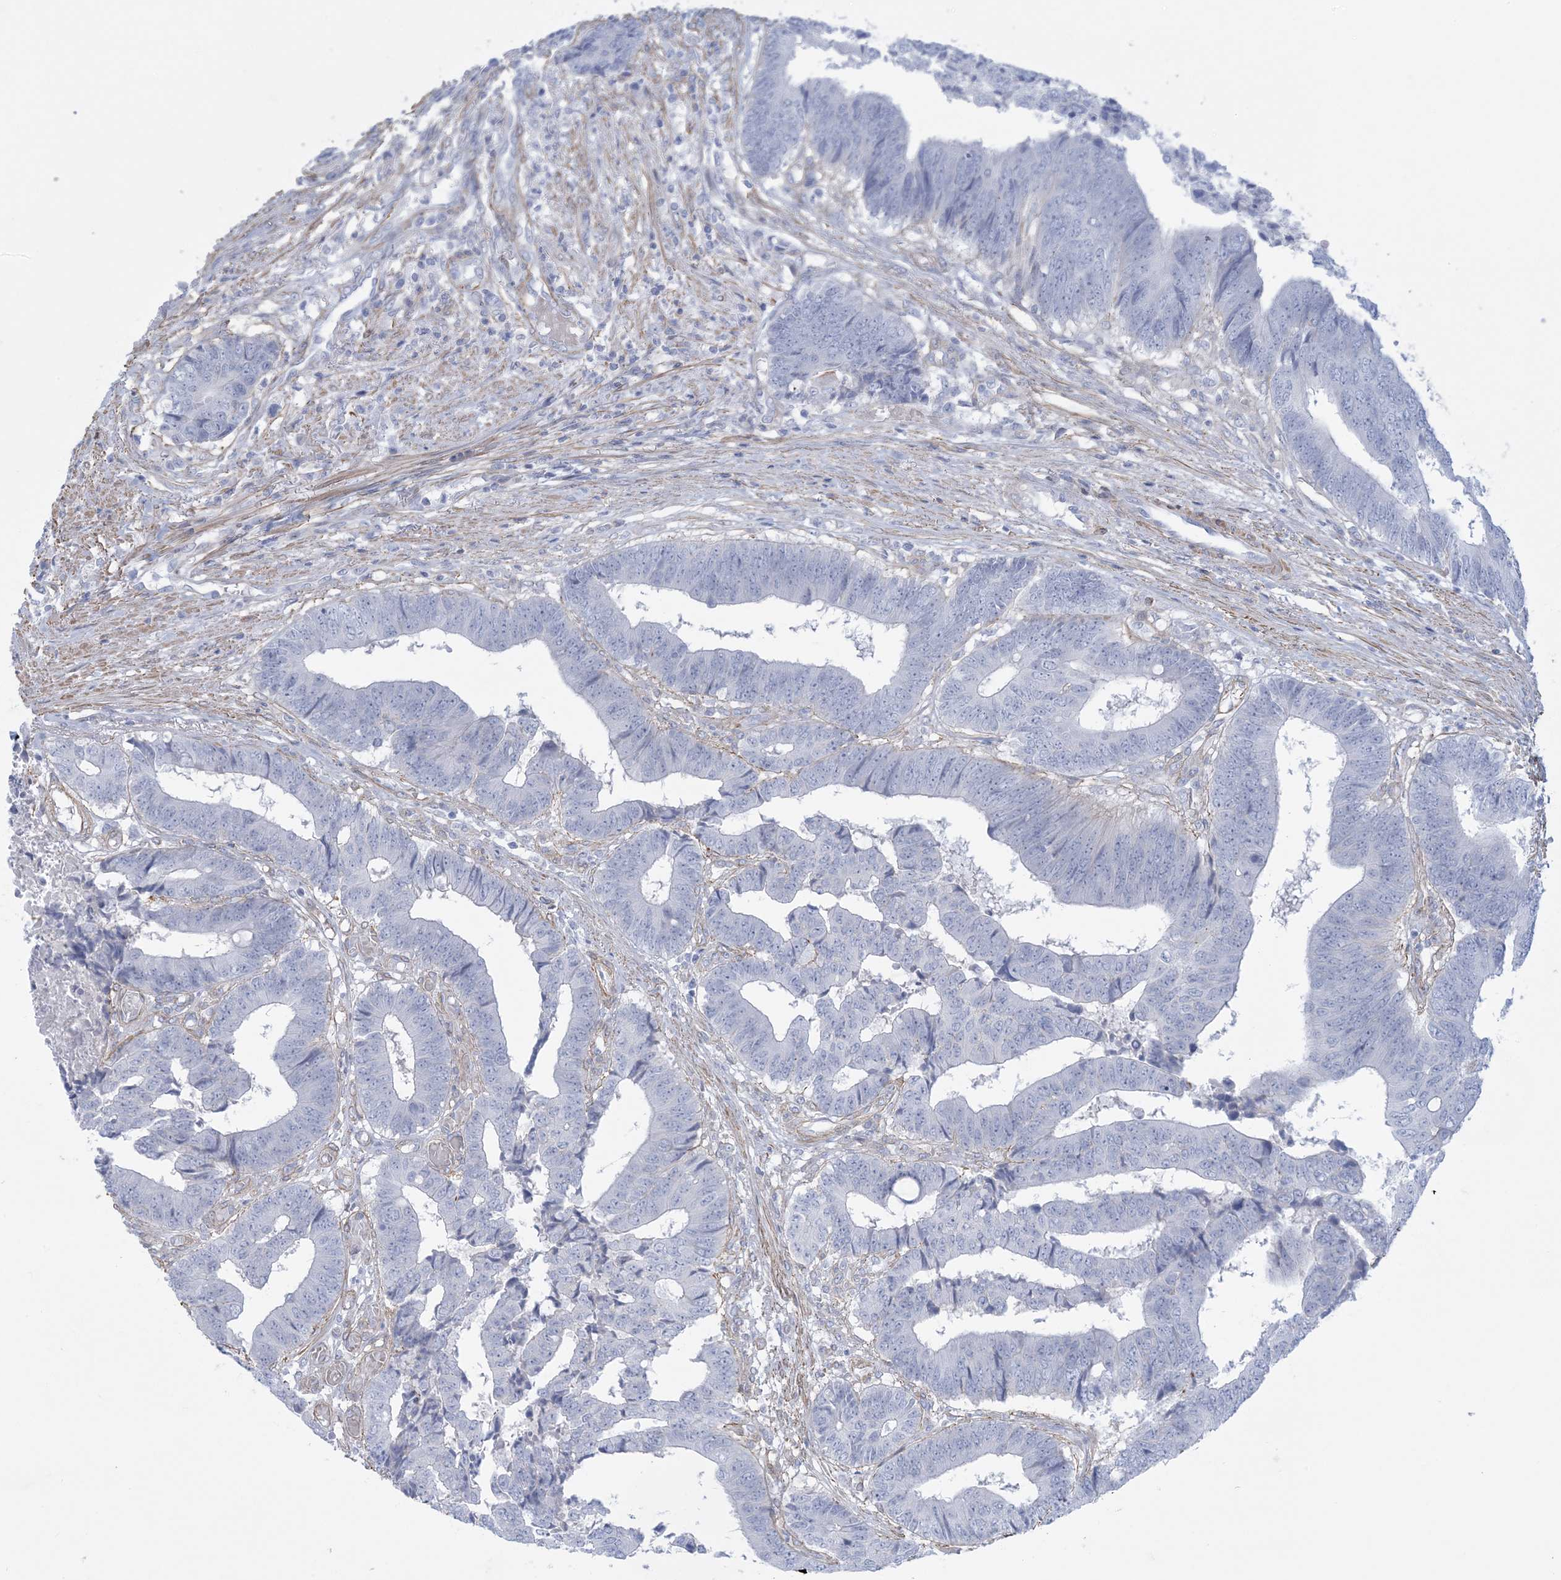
{"staining": {"intensity": "negative", "quantity": "none", "location": "none"}, "tissue": "colorectal cancer", "cell_type": "Tumor cells", "image_type": "cancer", "snomed": [{"axis": "morphology", "description": "Adenocarcinoma, NOS"}, {"axis": "topography", "description": "Rectum"}], "caption": "This is an IHC image of human adenocarcinoma (colorectal). There is no positivity in tumor cells.", "gene": "AGXT", "patient": {"sex": "male", "age": 84}}